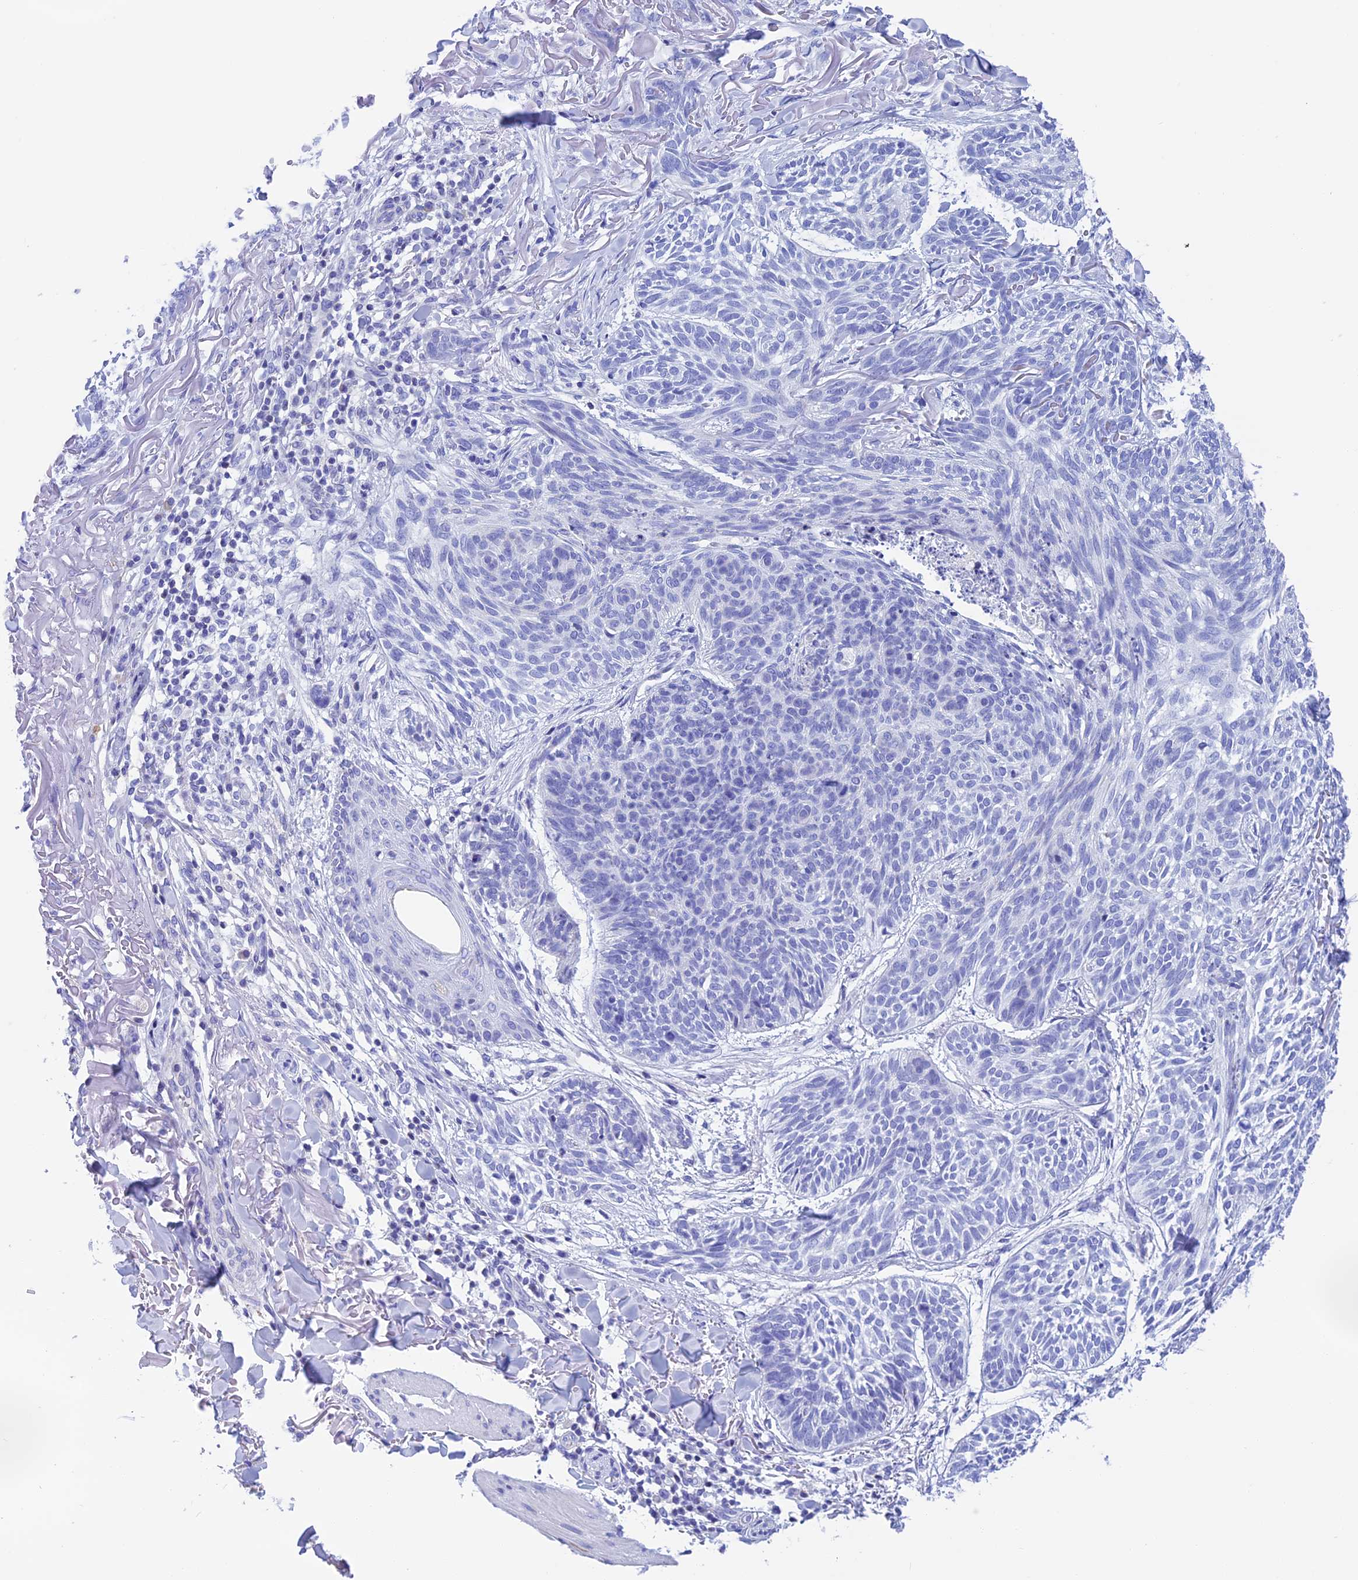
{"staining": {"intensity": "negative", "quantity": "none", "location": "none"}, "tissue": "skin cancer", "cell_type": "Tumor cells", "image_type": "cancer", "snomed": [{"axis": "morphology", "description": "Normal tissue, NOS"}, {"axis": "morphology", "description": "Basal cell carcinoma"}, {"axis": "topography", "description": "Skin"}], "caption": "Immunohistochemistry (IHC) image of human skin cancer (basal cell carcinoma) stained for a protein (brown), which demonstrates no staining in tumor cells.", "gene": "NXPE4", "patient": {"sex": "male", "age": 66}}